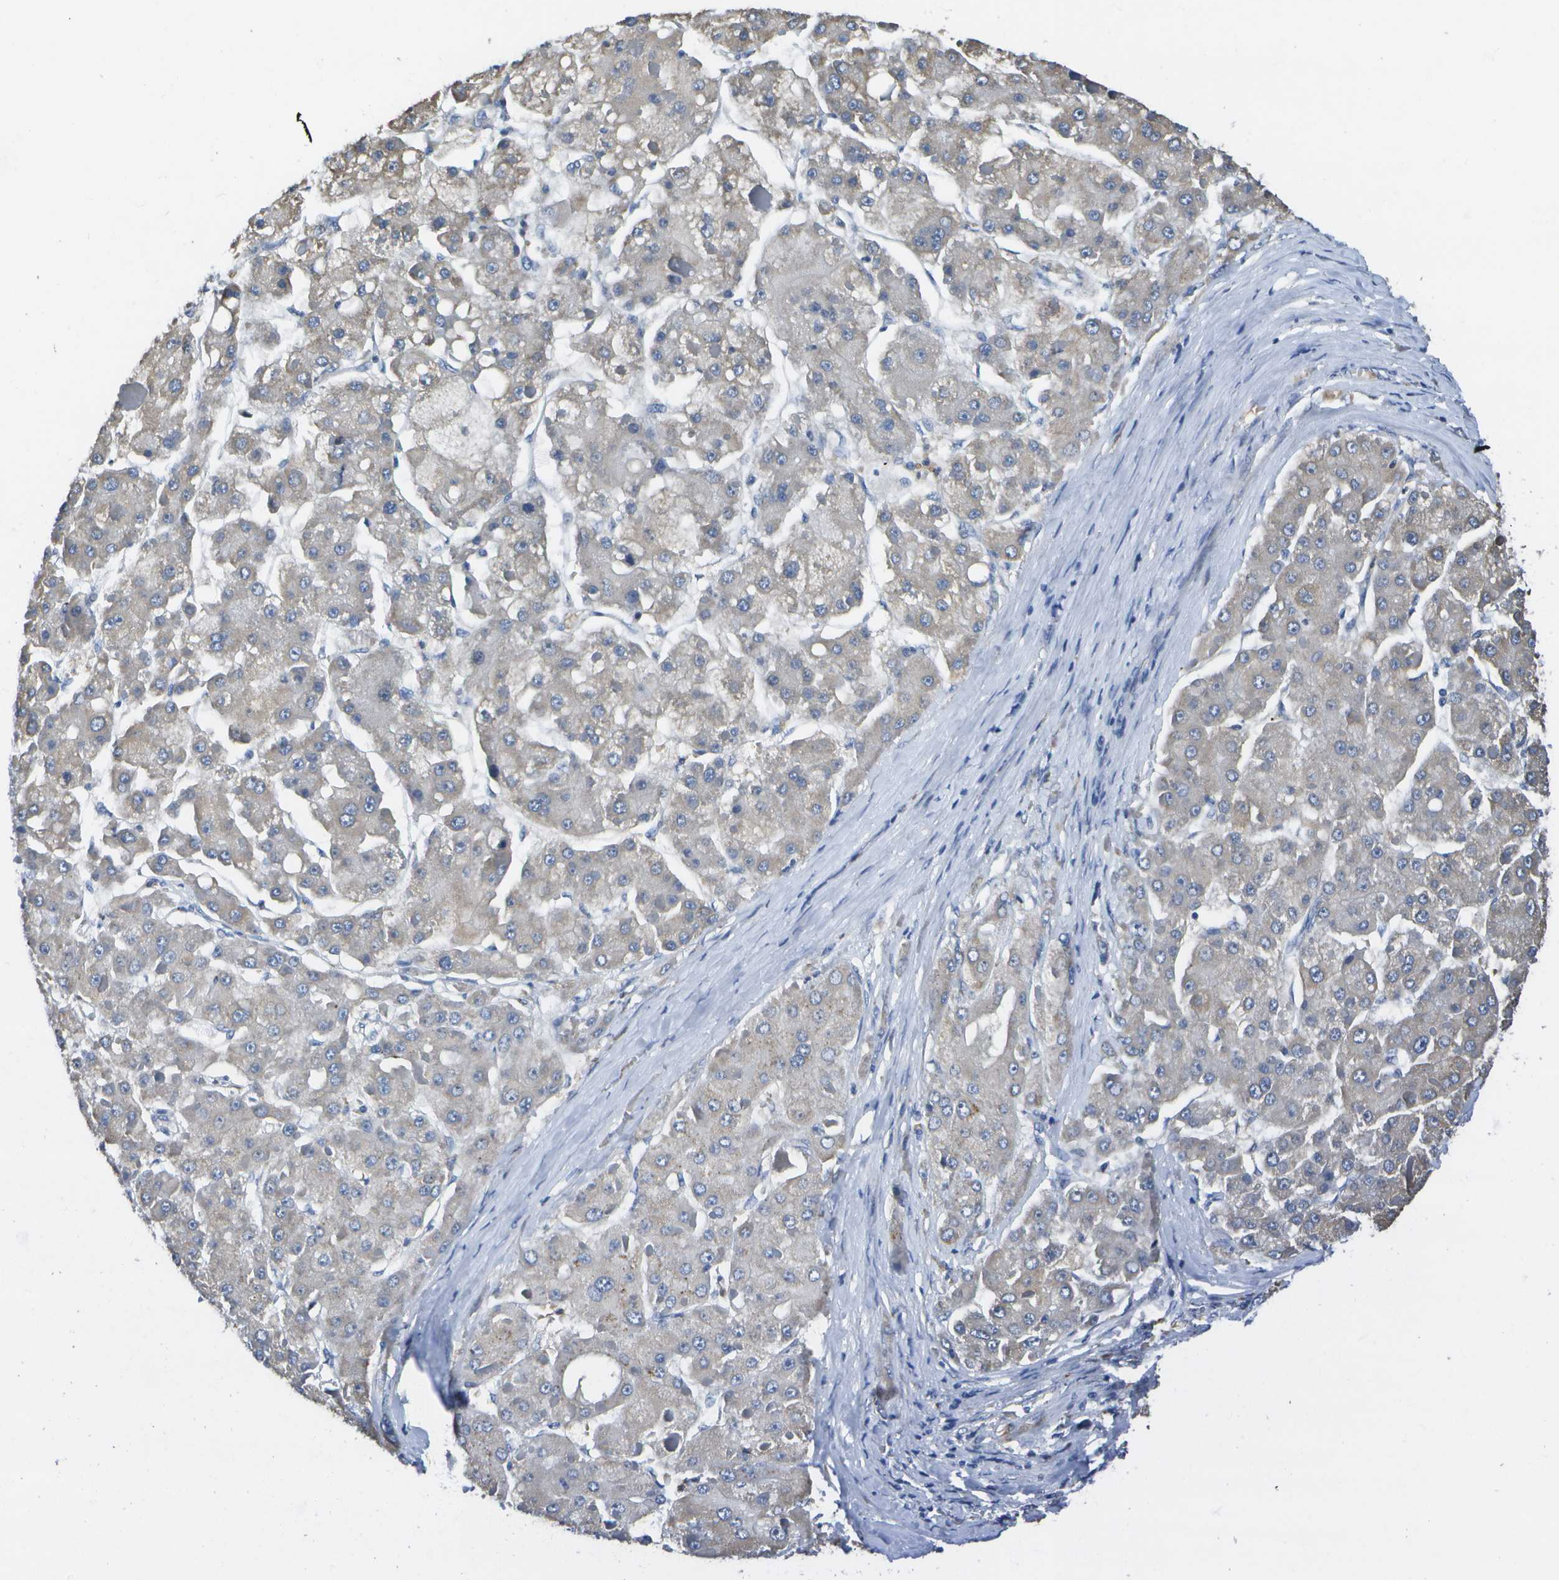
{"staining": {"intensity": "negative", "quantity": "none", "location": "none"}, "tissue": "liver cancer", "cell_type": "Tumor cells", "image_type": "cancer", "snomed": [{"axis": "morphology", "description": "Carcinoma, Hepatocellular, NOS"}, {"axis": "topography", "description": "Liver"}], "caption": "There is no significant expression in tumor cells of hepatocellular carcinoma (liver). (Stains: DAB (3,3'-diaminobenzidine) immunohistochemistry with hematoxylin counter stain, Microscopy: brightfield microscopy at high magnification).", "gene": "DSE", "patient": {"sex": "female", "age": 73}}